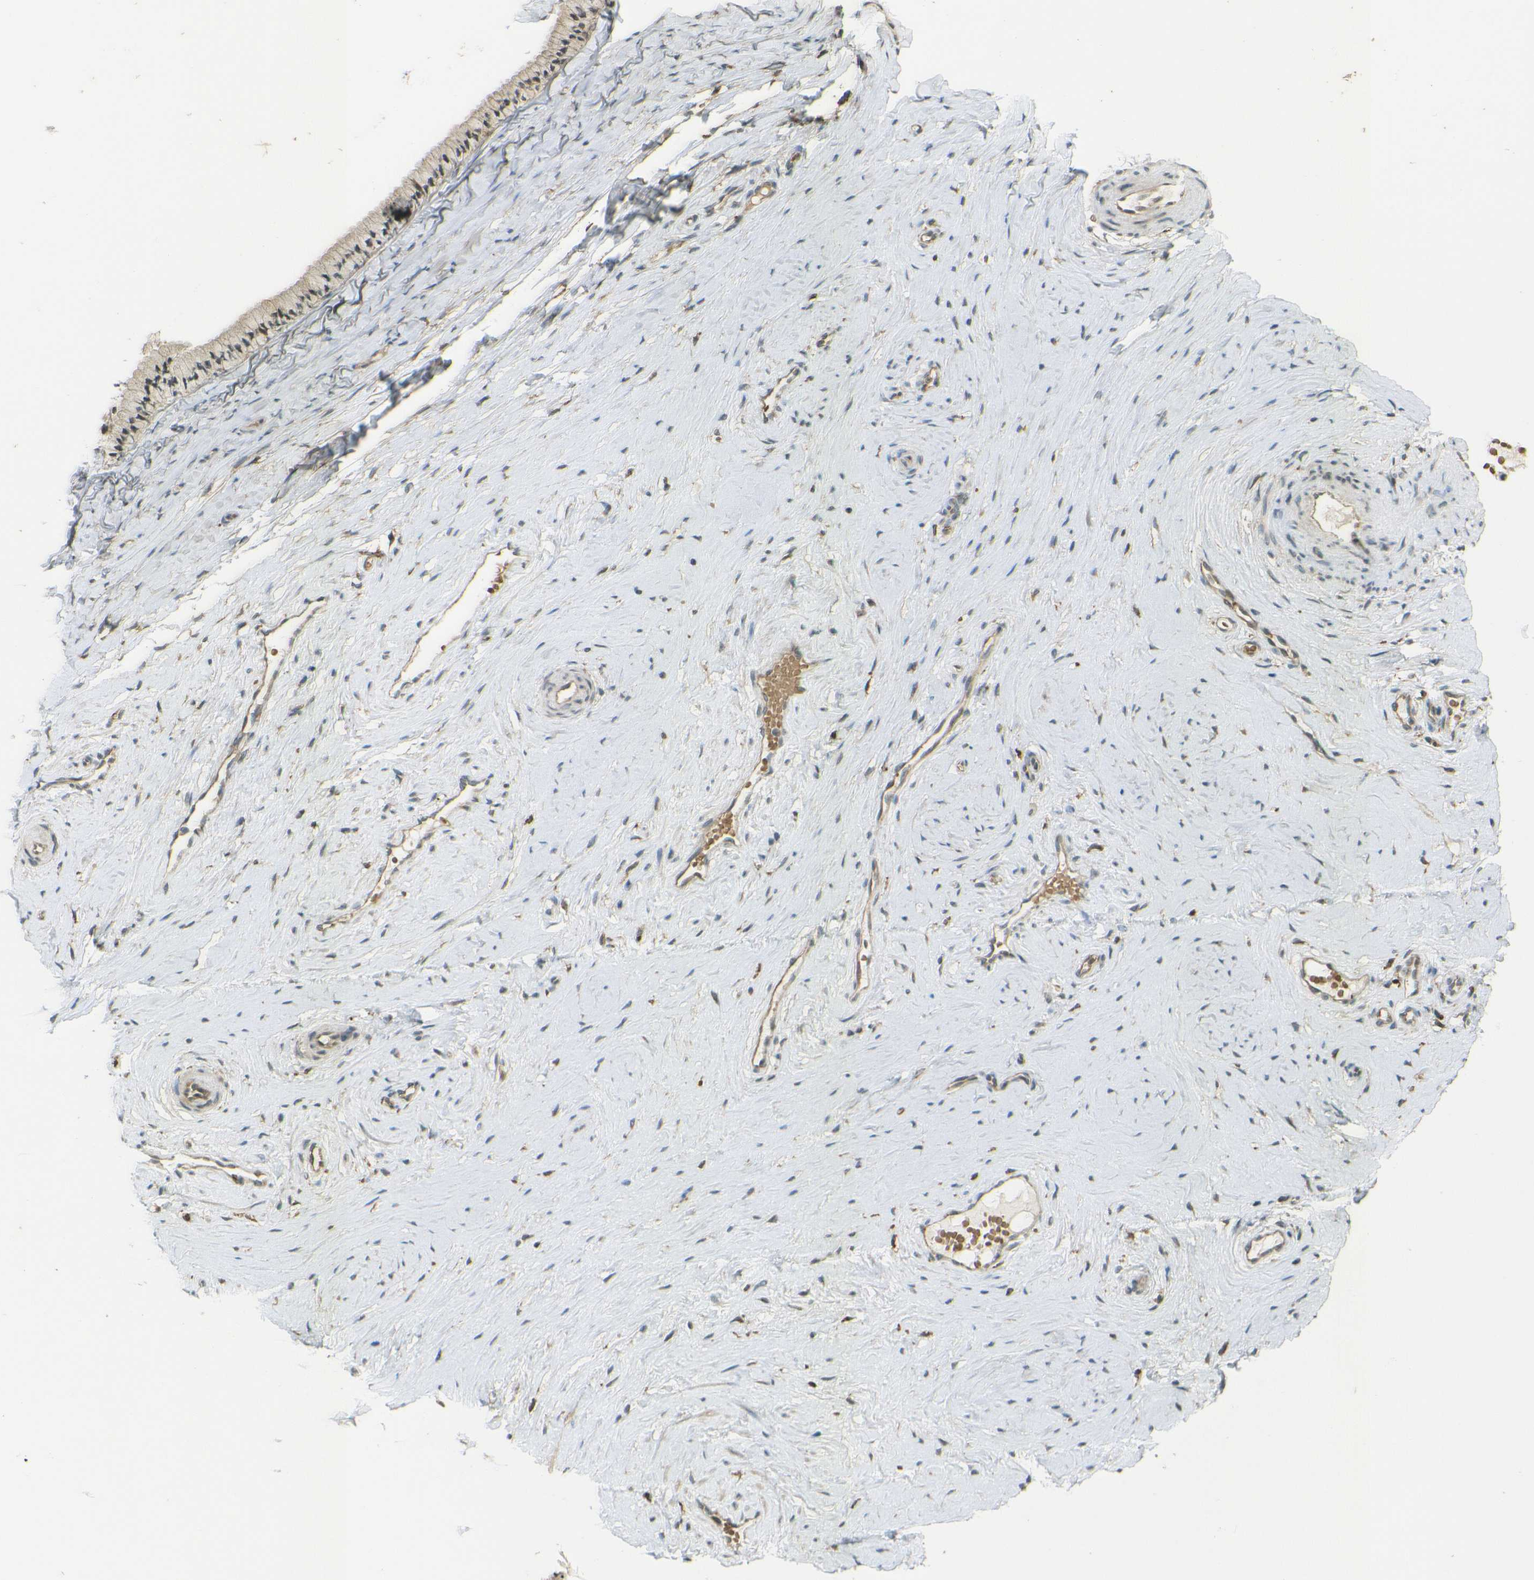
{"staining": {"intensity": "weak", "quantity": ">75%", "location": "cytoplasmic/membranous"}, "tissue": "cervix", "cell_type": "Glandular cells", "image_type": "normal", "snomed": [{"axis": "morphology", "description": "Normal tissue, NOS"}, {"axis": "topography", "description": "Cervix"}], "caption": "This is a photomicrograph of immunohistochemistry (IHC) staining of benign cervix, which shows weak staining in the cytoplasmic/membranous of glandular cells.", "gene": "DAB2", "patient": {"sex": "female", "age": 39}}